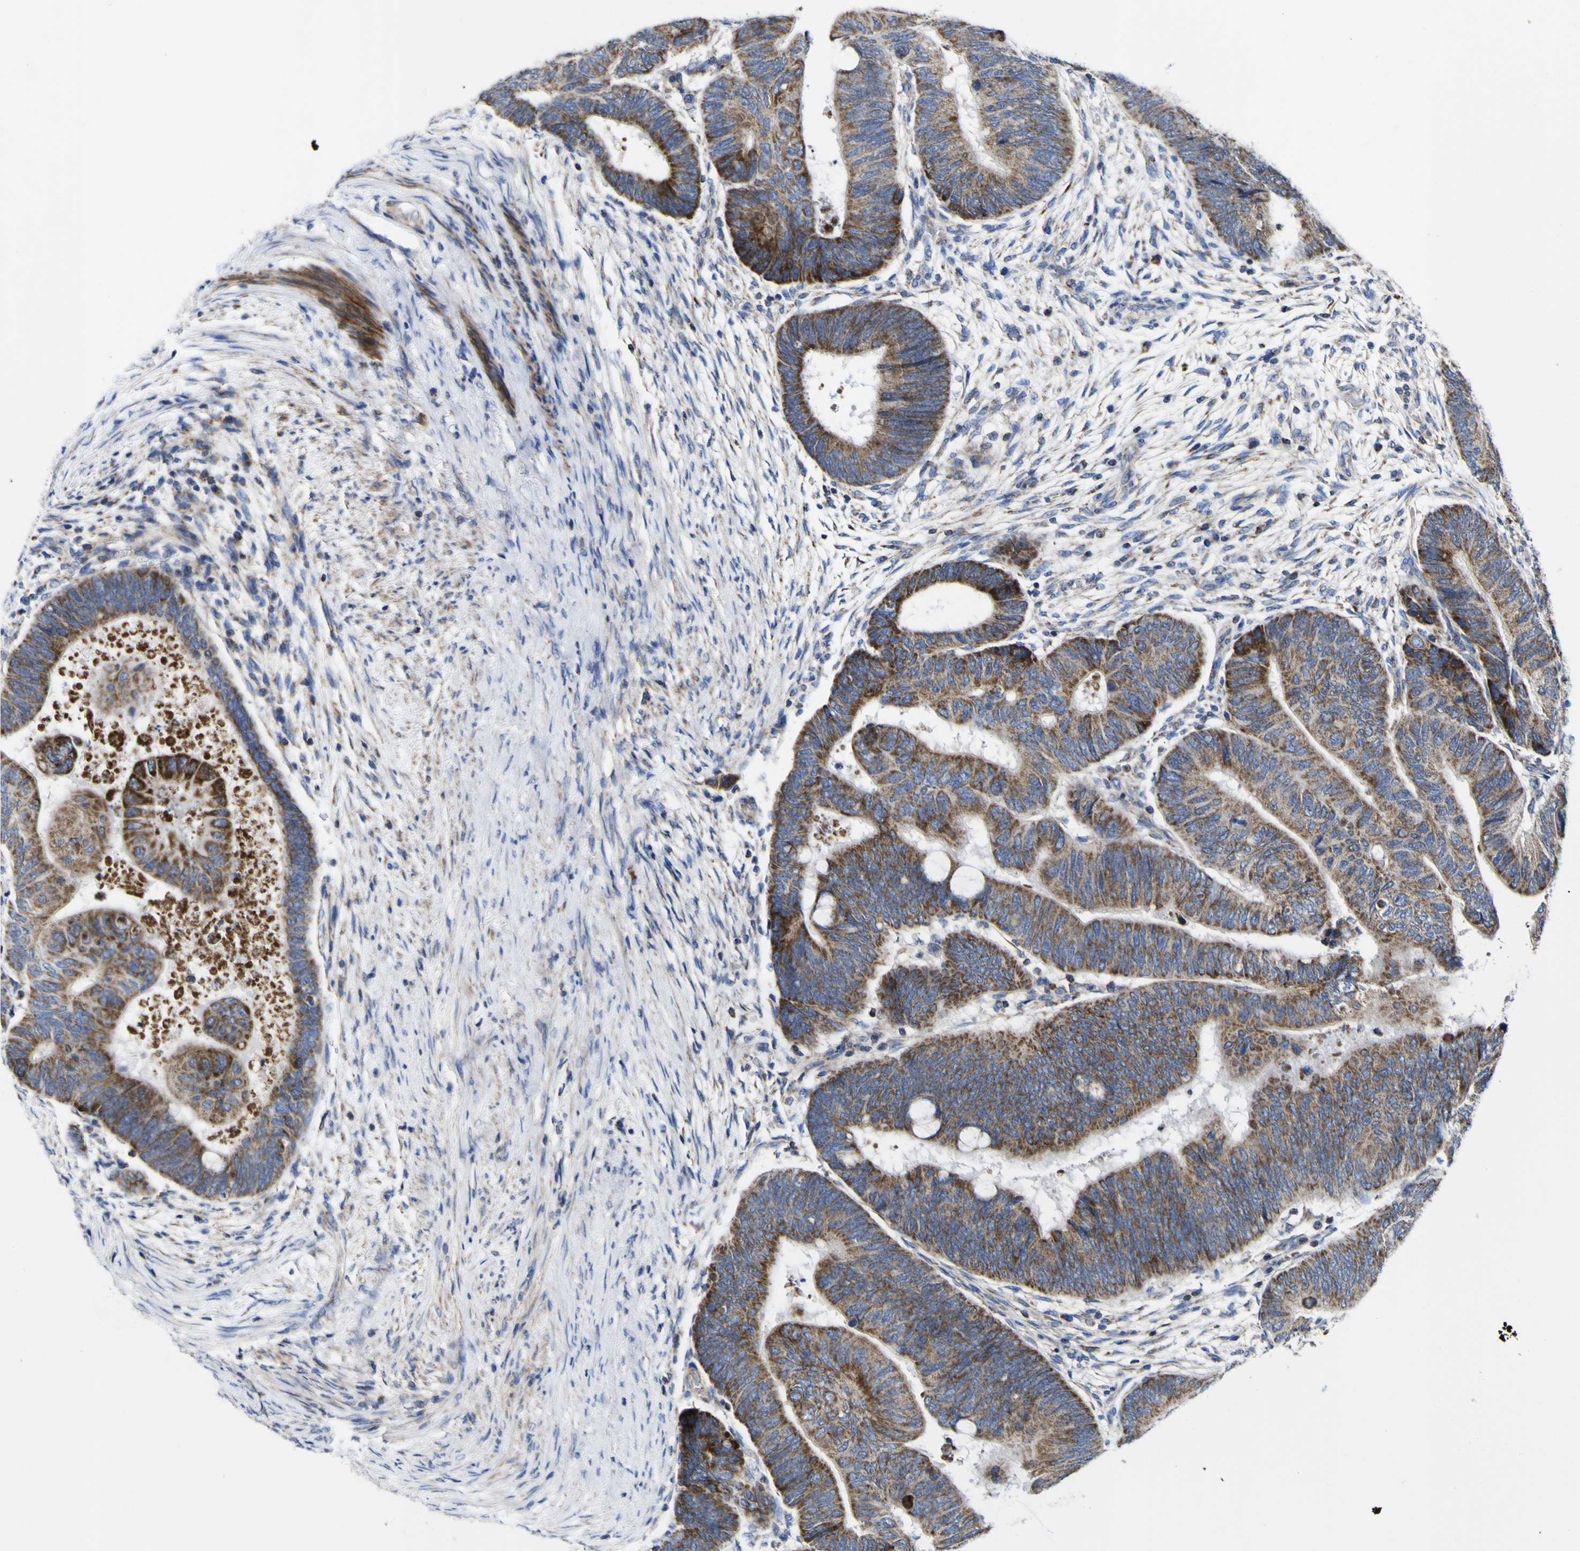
{"staining": {"intensity": "strong", "quantity": ">75%", "location": "cytoplasmic/membranous"}, "tissue": "colorectal cancer", "cell_type": "Tumor cells", "image_type": "cancer", "snomed": [{"axis": "morphology", "description": "Normal tissue, NOS"}, {"axis": "morphology", "description": "Adenocarcinoma, NOS"}, {"axis": "topography", "description": "Rectum"}, {"axis": "topography", "description": "Peripheral nerve tissue"}], "caption": "There is high levels of strong cytoplasmic/membranous staining in tumor cells of colorectal cancer, as demonstrated by immunohistochemical staining (brown color).", "gene": "CCDC90B", "patient": {"sex": "male", "age": 92}}